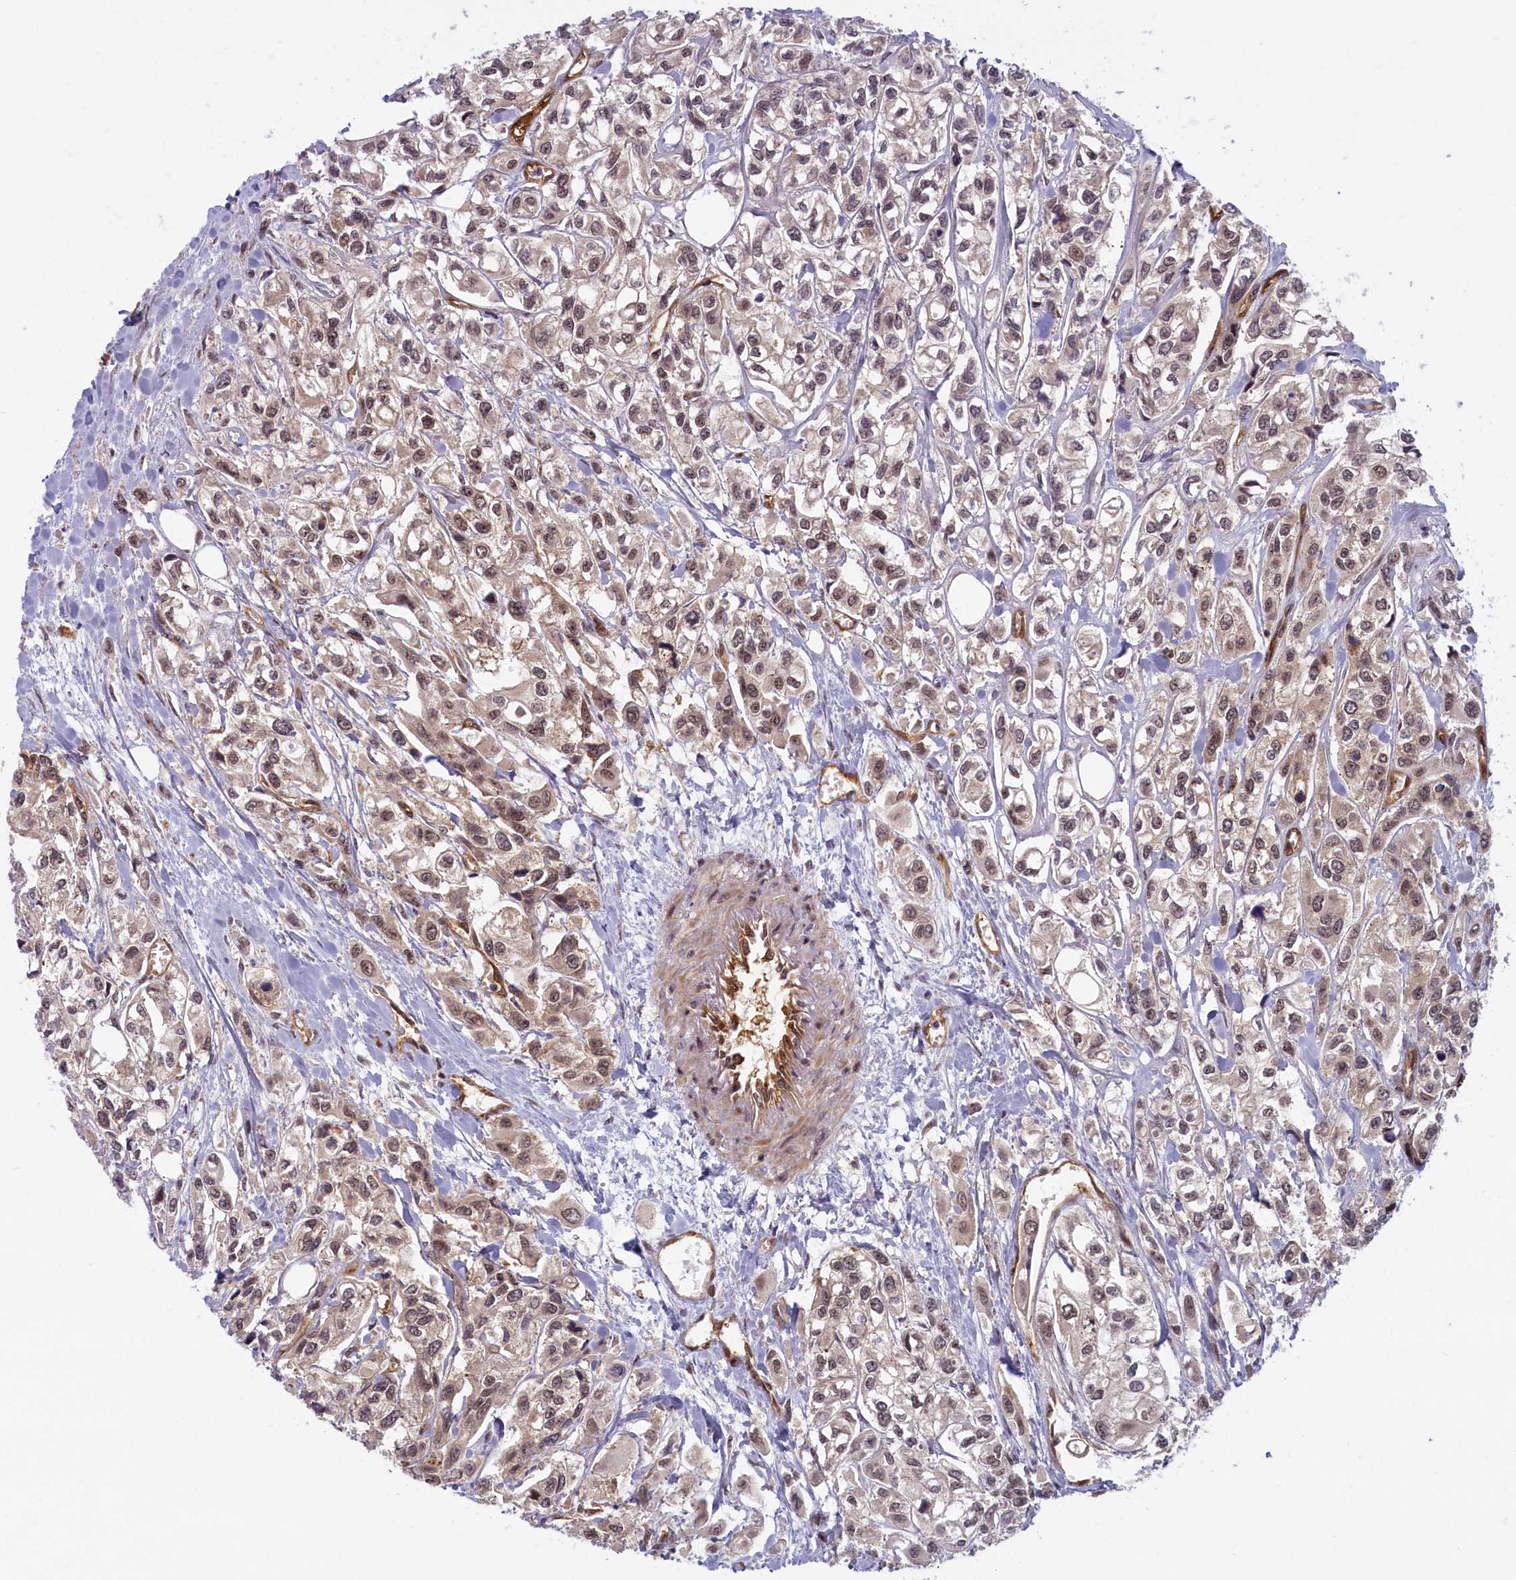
{"staining": {"intensity": "weak", "quantity": ">75%", "location": "cytoplasmic/membranous,nuclear"}, "tissue": "urothelial cancer", "cell_type": "Tumor cells", "image_type": "cancer", "snomed": [{"axis": "morphology", "description": "Urothelial carcinoma, High grade"}, {"axis": "topography", "description": "Urinary bladder"}], "caption": "A brown stain labels weak cytoplasmic/membranous and nuclear staining of a protein in human high-grade urothelial carcinoma tumor cells.", "gene": "SNRK", "patient": {"sex": "male", "age": 67}}